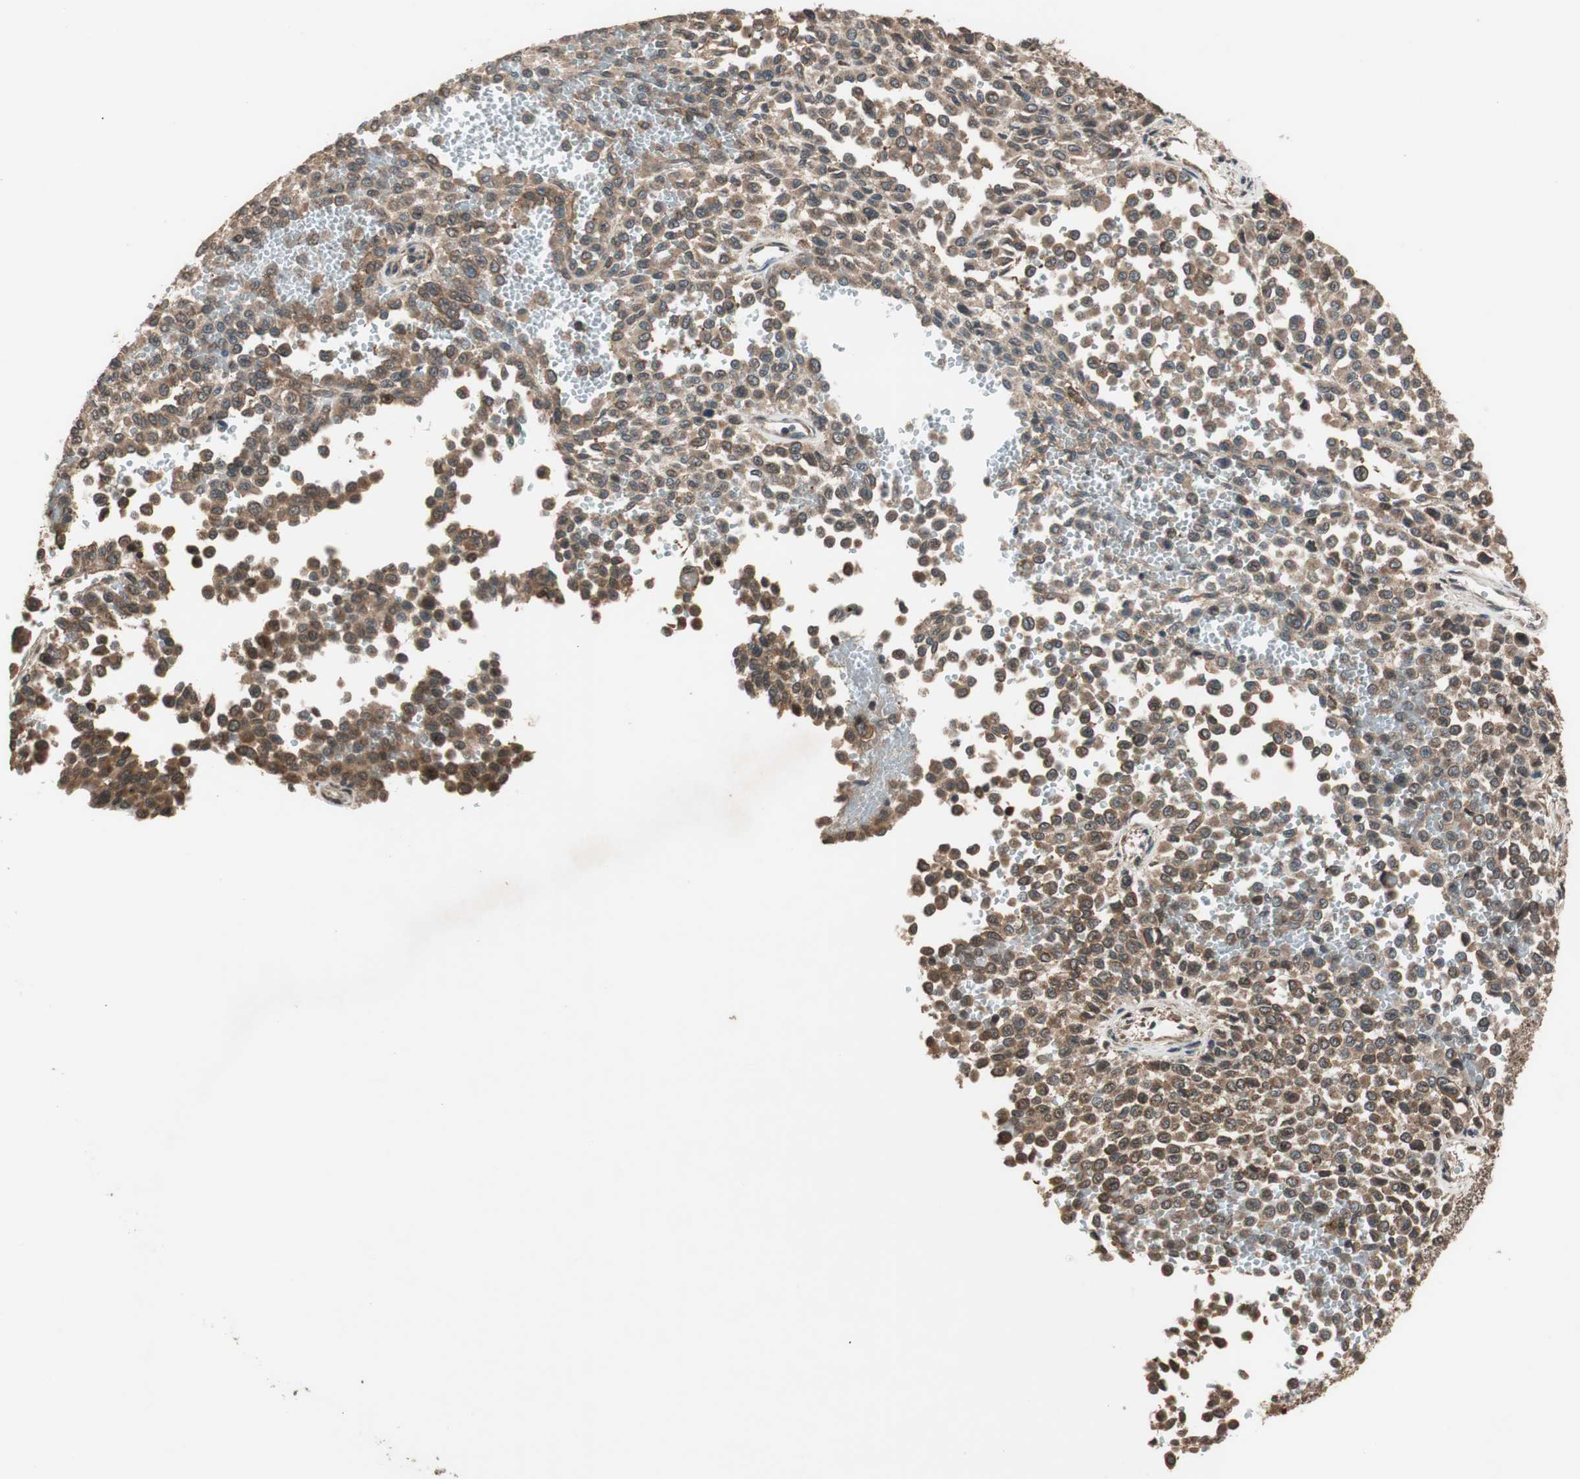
{"staining": {"intensity": "moderate", "quantity": ">75%", "location": "cytoplasmic/membranous"}, "tissue": "melanoma", "cell_type": "Tumor cells", "image_type": "cancer", "snomed": [{"axis": "morphology", "description": "Malignant melanoma, Metastatic site"}, {"axis": "topography", "description": "Pancreas"}], "caption": "A medium amount of moderate cytoplasmic/membranous positivity is seen in approximately >75% of tumor cells in melanoma tissue.", "gene": "TMEM230", "patient": {"sex": "female", "age": 30}}